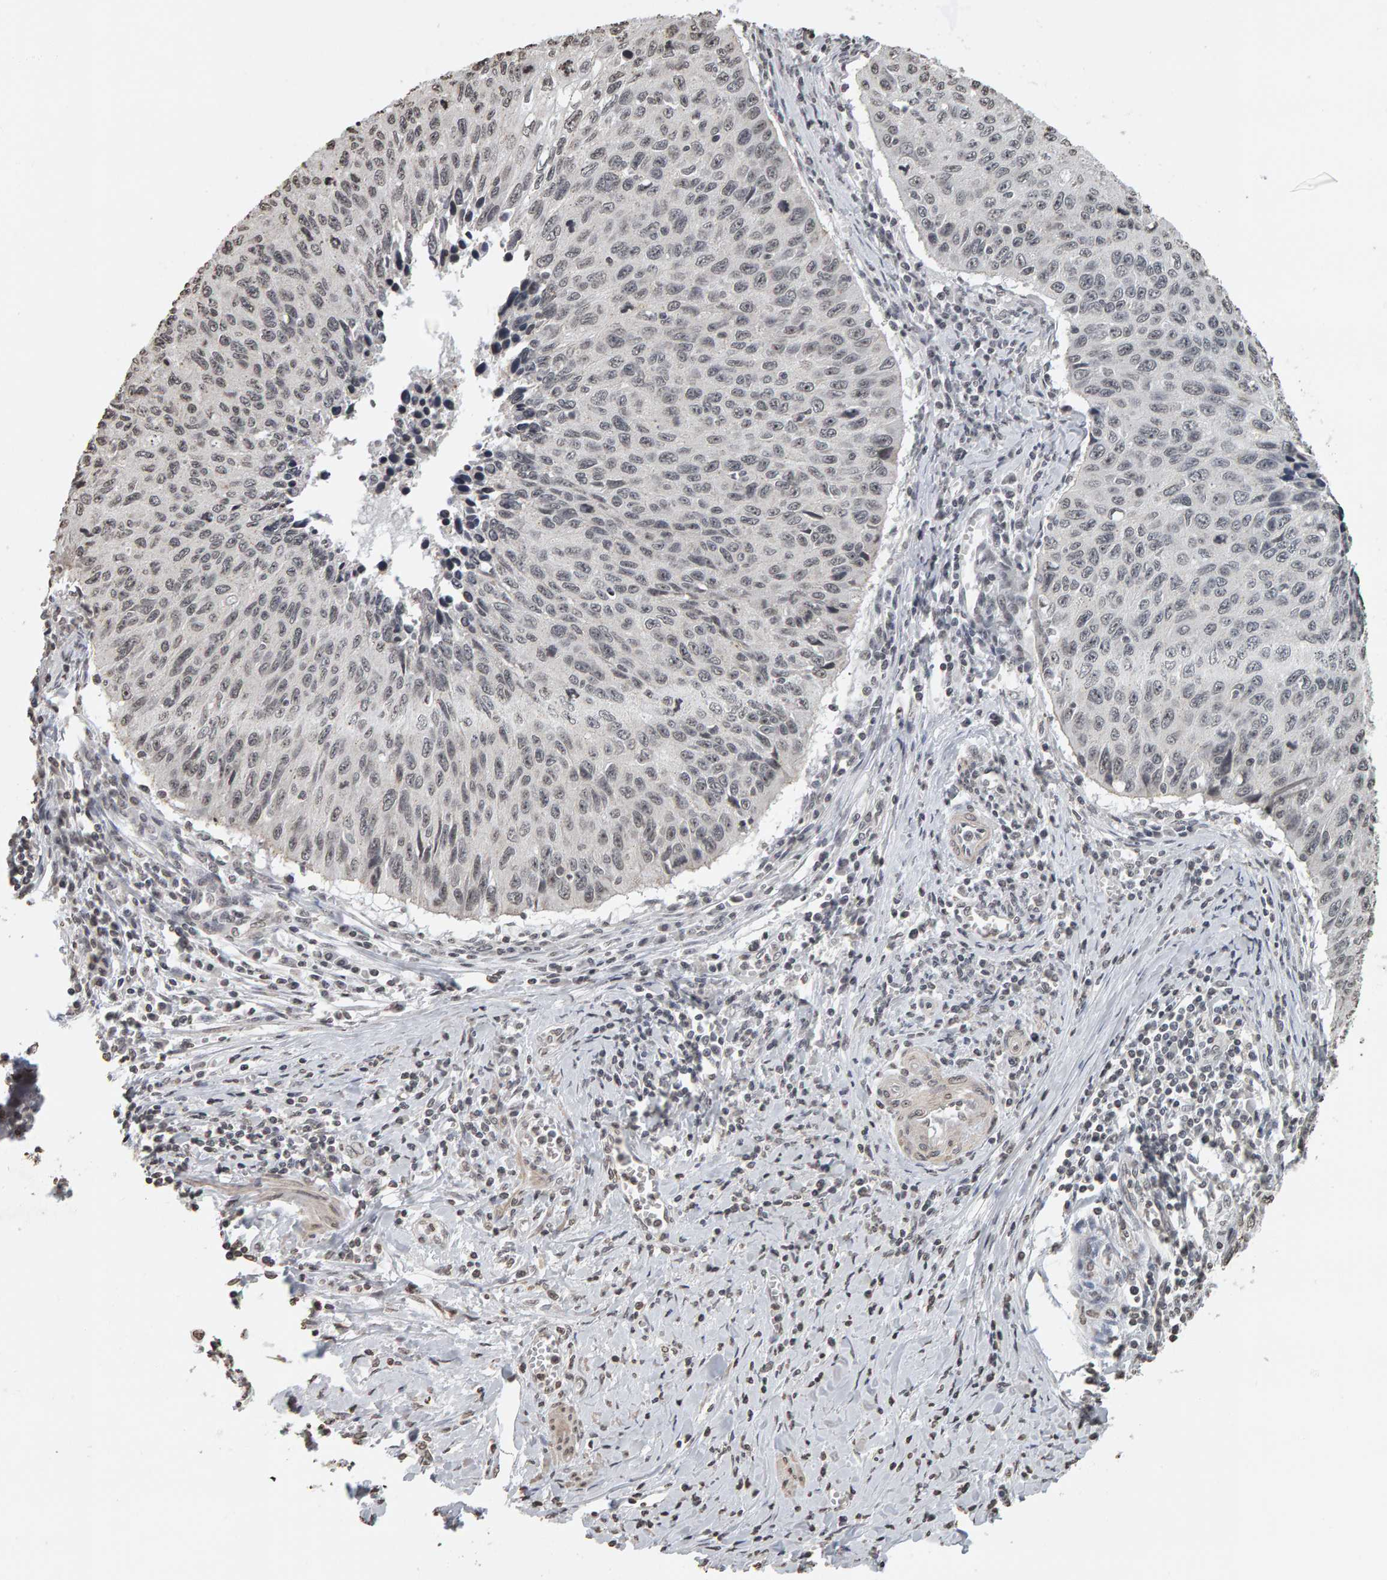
{"staining": {"intensity": "negative", "quantity": "none", "location": "none"}, "tissue": "cervical cancer", "cell_type": "Tumor cells", "image_type": "cancer", "snomed": [{"axis": "morphology", "description": "Squamous cell carcinoma, NOS"}, {"axis": "topography", "description": "Cervix"}], "caption": "This is a image of immunohistochemistry (IHC) staining of squamous cell carcinoma (cervical), which shows no expression in tumor cells.", "gene": "AFF4", "patient": {"sex": "female", "age": 53}}